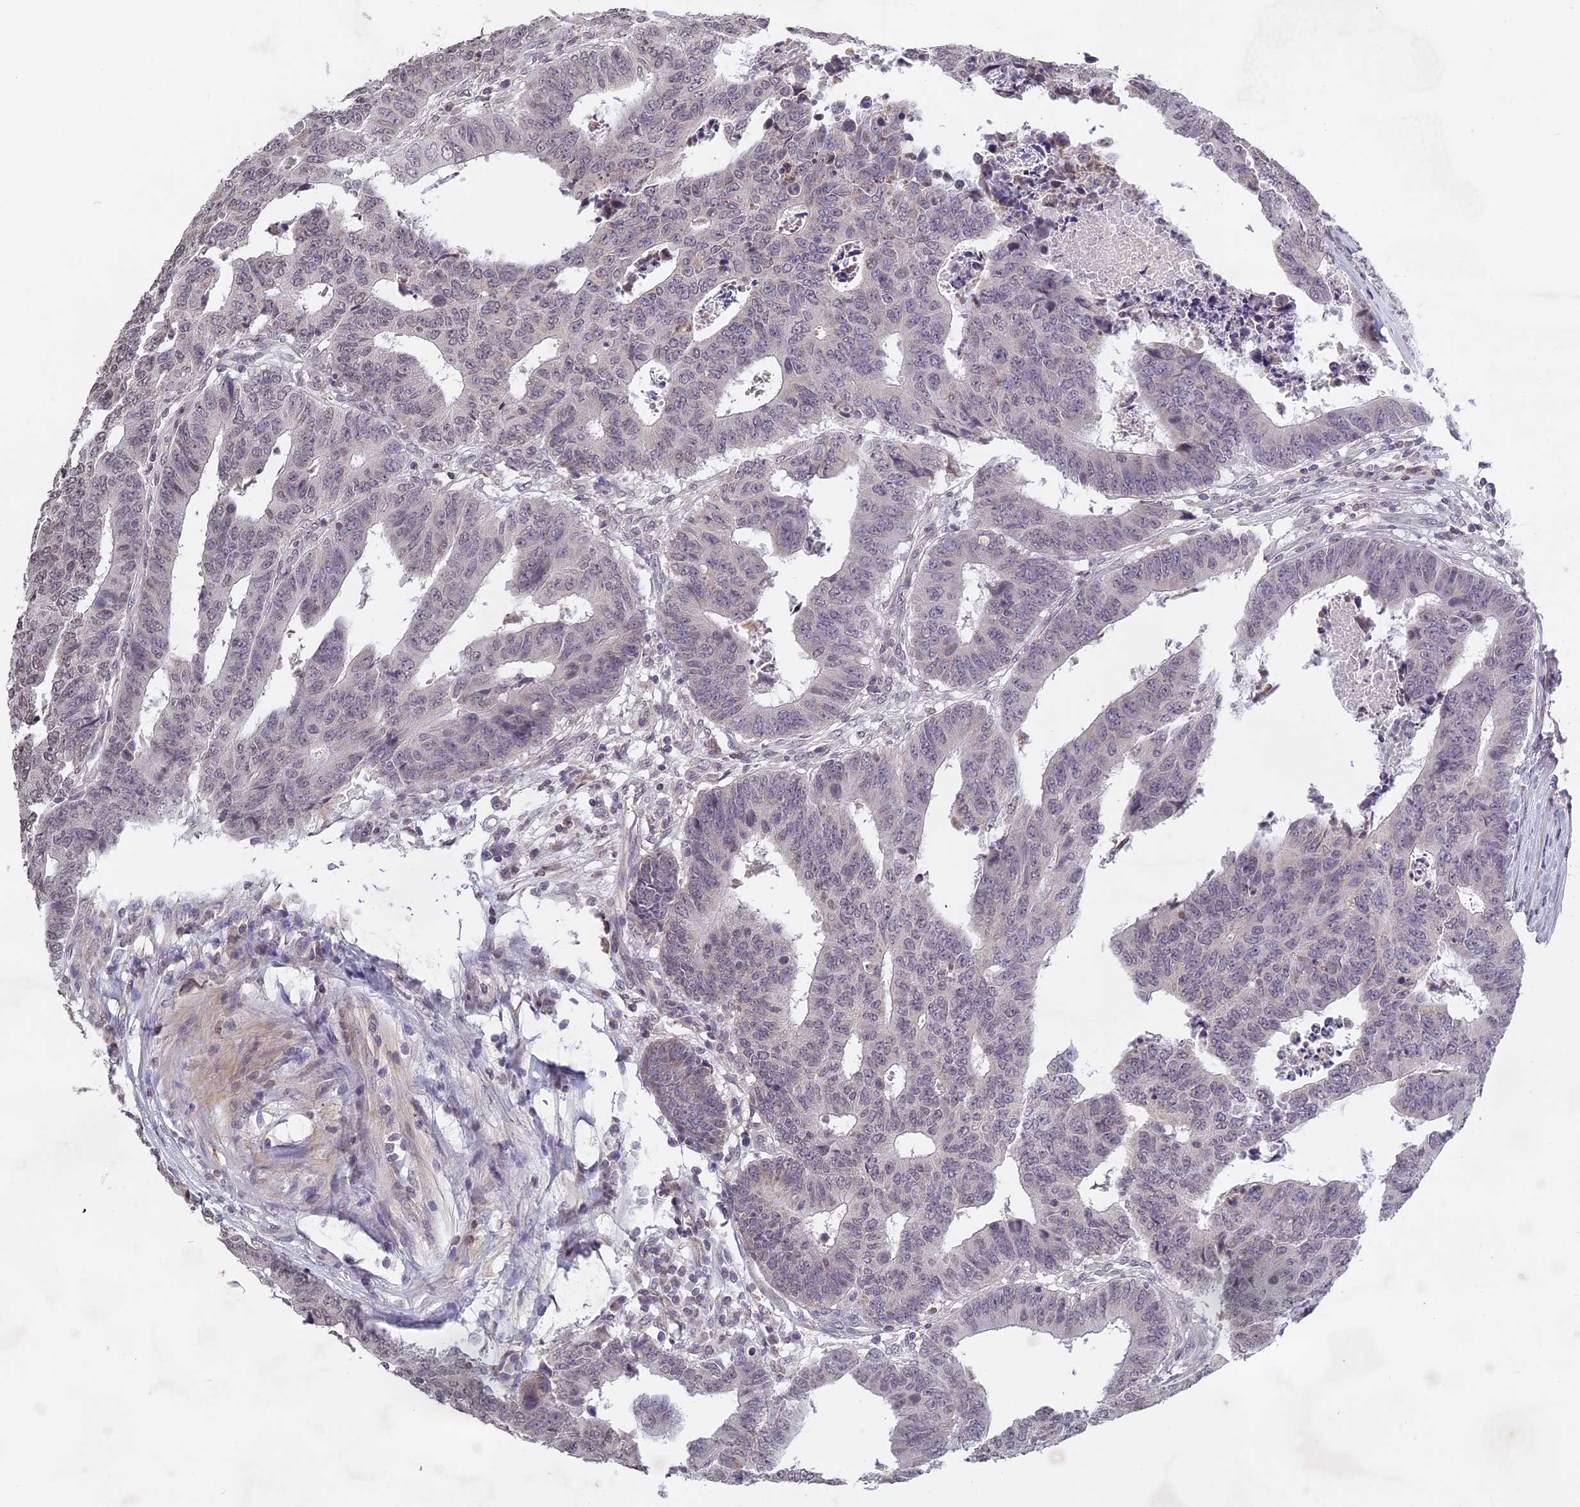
{"staining": {"intensity": "negative", "quantity": "none", "location": "none"}, "tissue": "colorectal cancer", "cell_type": "Tumor cells", "image_type": "cancer", "snomed": [{"axis": "morphology", "description": "Adenocarcinoma, NOS"}, {"axis": "topography", "description": "Rectum"}], "caption": "Histopathology image shows no protein expression in tumor cells of colorectal cancer (adenocarcinoma) tissue.", "gene": "ERG28", "patient": {"sex": "male", "age": 84}}